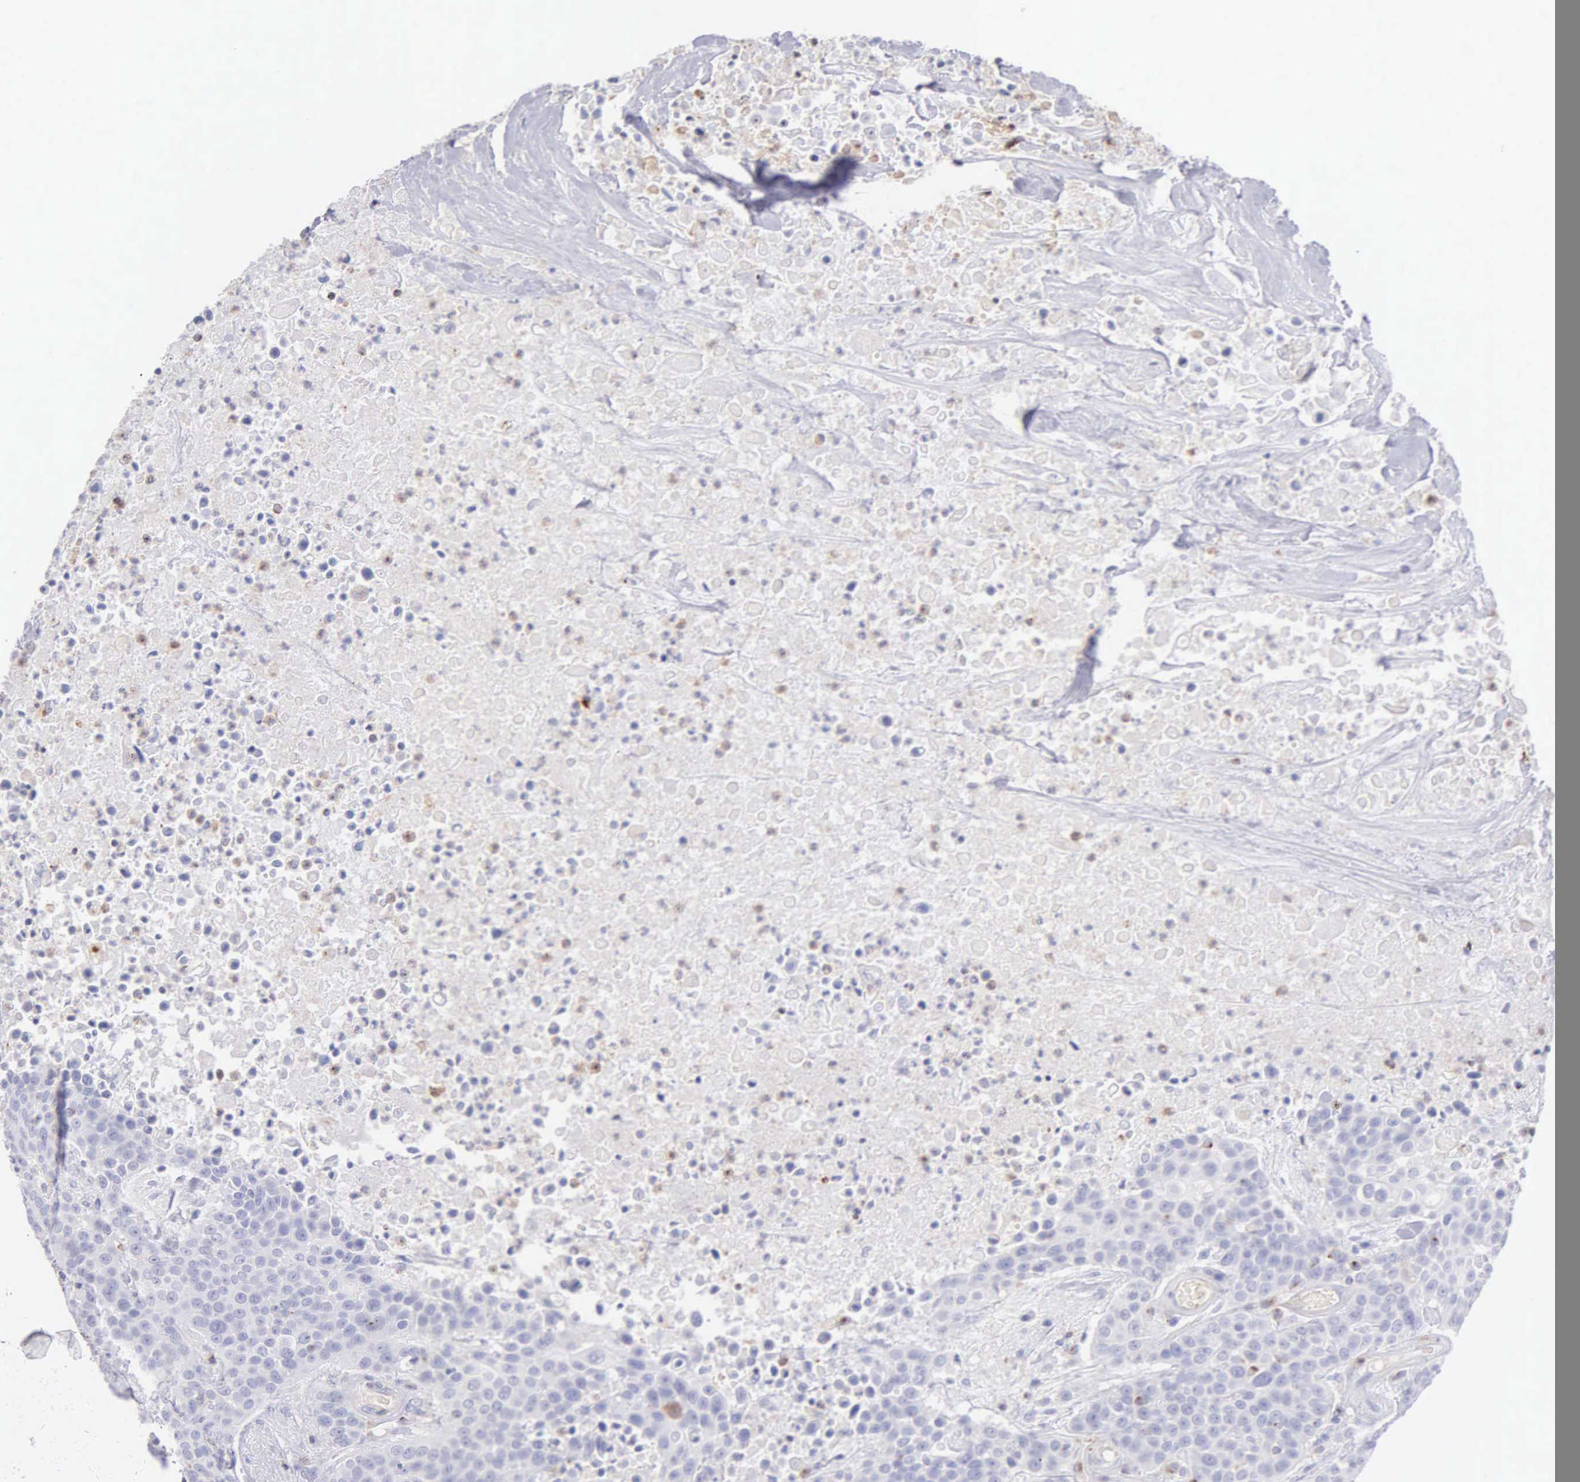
{"staining": {"intensity": "negative", "quantity": "none", "location": "none"}, "tissue": "urothelial cancer", "cell_type": "Tumor cells", "image_type": "cancer", "snomed": [{"axis": "morphology", "description": "Urothelial carcinoma, High grade"}, {"axis": "topography", "description": "Urinary bladder"}], "caption": "High power microscopy photomicrograph of an IHC micrograph of urothelial cancer, revealing no significant staining in tumor cells.", "gene": "SRGN", "patient": {"sex": "male", "age": 74}}